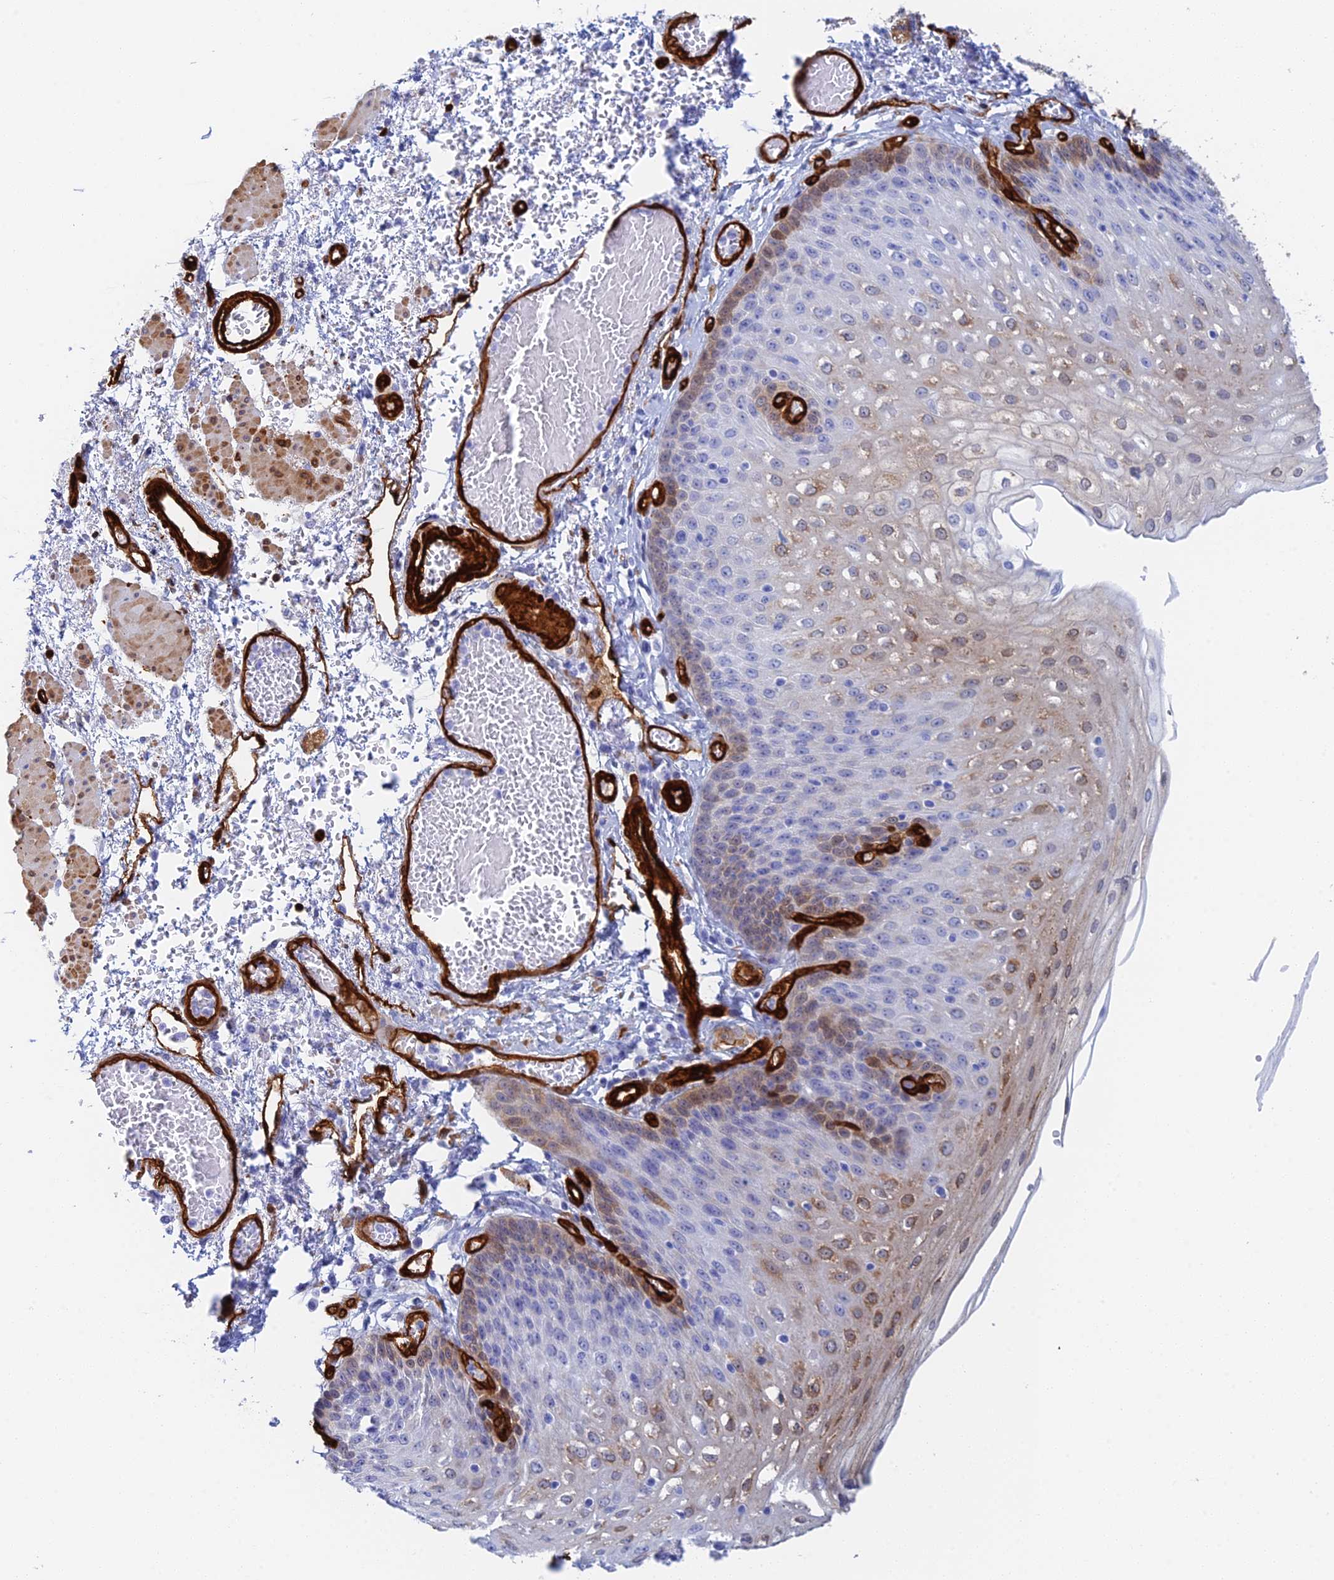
{"staining": {"intensity": "moderate", "quantity": "25%-75%", "location": "cytoplasmic/membranous"}, "tissue": "esophagus", "cell_type": "Squamous epithelial cells", "image_type": "normal", "snomed": [{"axis": "morphology", "description": "Normal tissue, NOS"}, {"axis": "topography", "description": "Esophagus"}], "caption": "Normal esophagus displays moderate cytoplasmic/membranous expression in about 25%-75% of squamous epithelial cells, visualized by immunohistochemistry. Nuclei are stained in blue.", "gene": "CRIP2", "patient": {"sex": "male", "age": 81}}